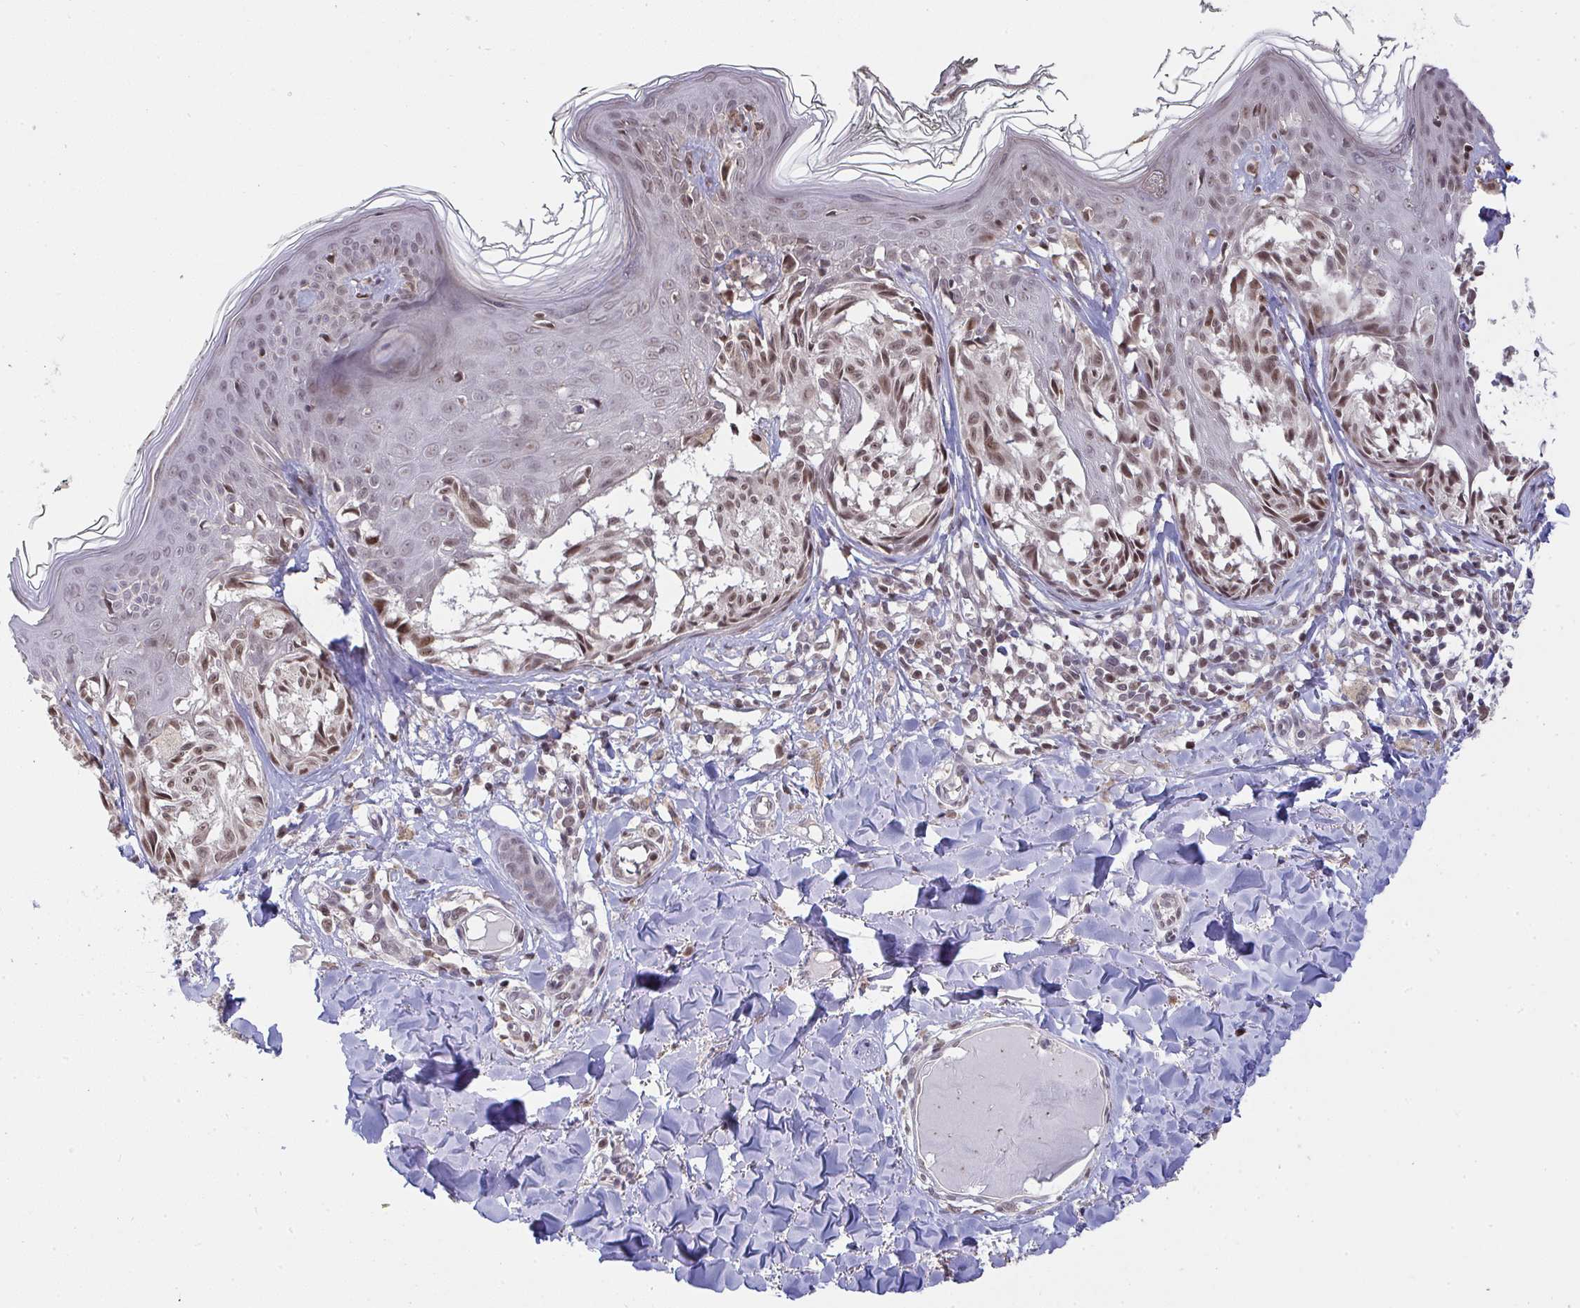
{"staining": {"intensity": "moderate", "quantity": ">75%", "location": "nuclear"}, "tissue": "melanoma", "cell_type": "Tumor cells", "image_type": "cancer", "snomed": [{"axis": "morphology", "description": "Malignant melanoma, NOS"}, {"axis": "topography", "description": "Skin"}], "caption": "A brown stain highlights moderate nuclear positivity of a protein in malignant melanoma tumor cells. The staining was performed using DAB (3,3'-diaminobenzidine), with brown indicating positive protein expression. Nuclei are stained blue with hematoxylin.", "gene": "SAP30", "patient": {"sex": "female", "age": 43}}